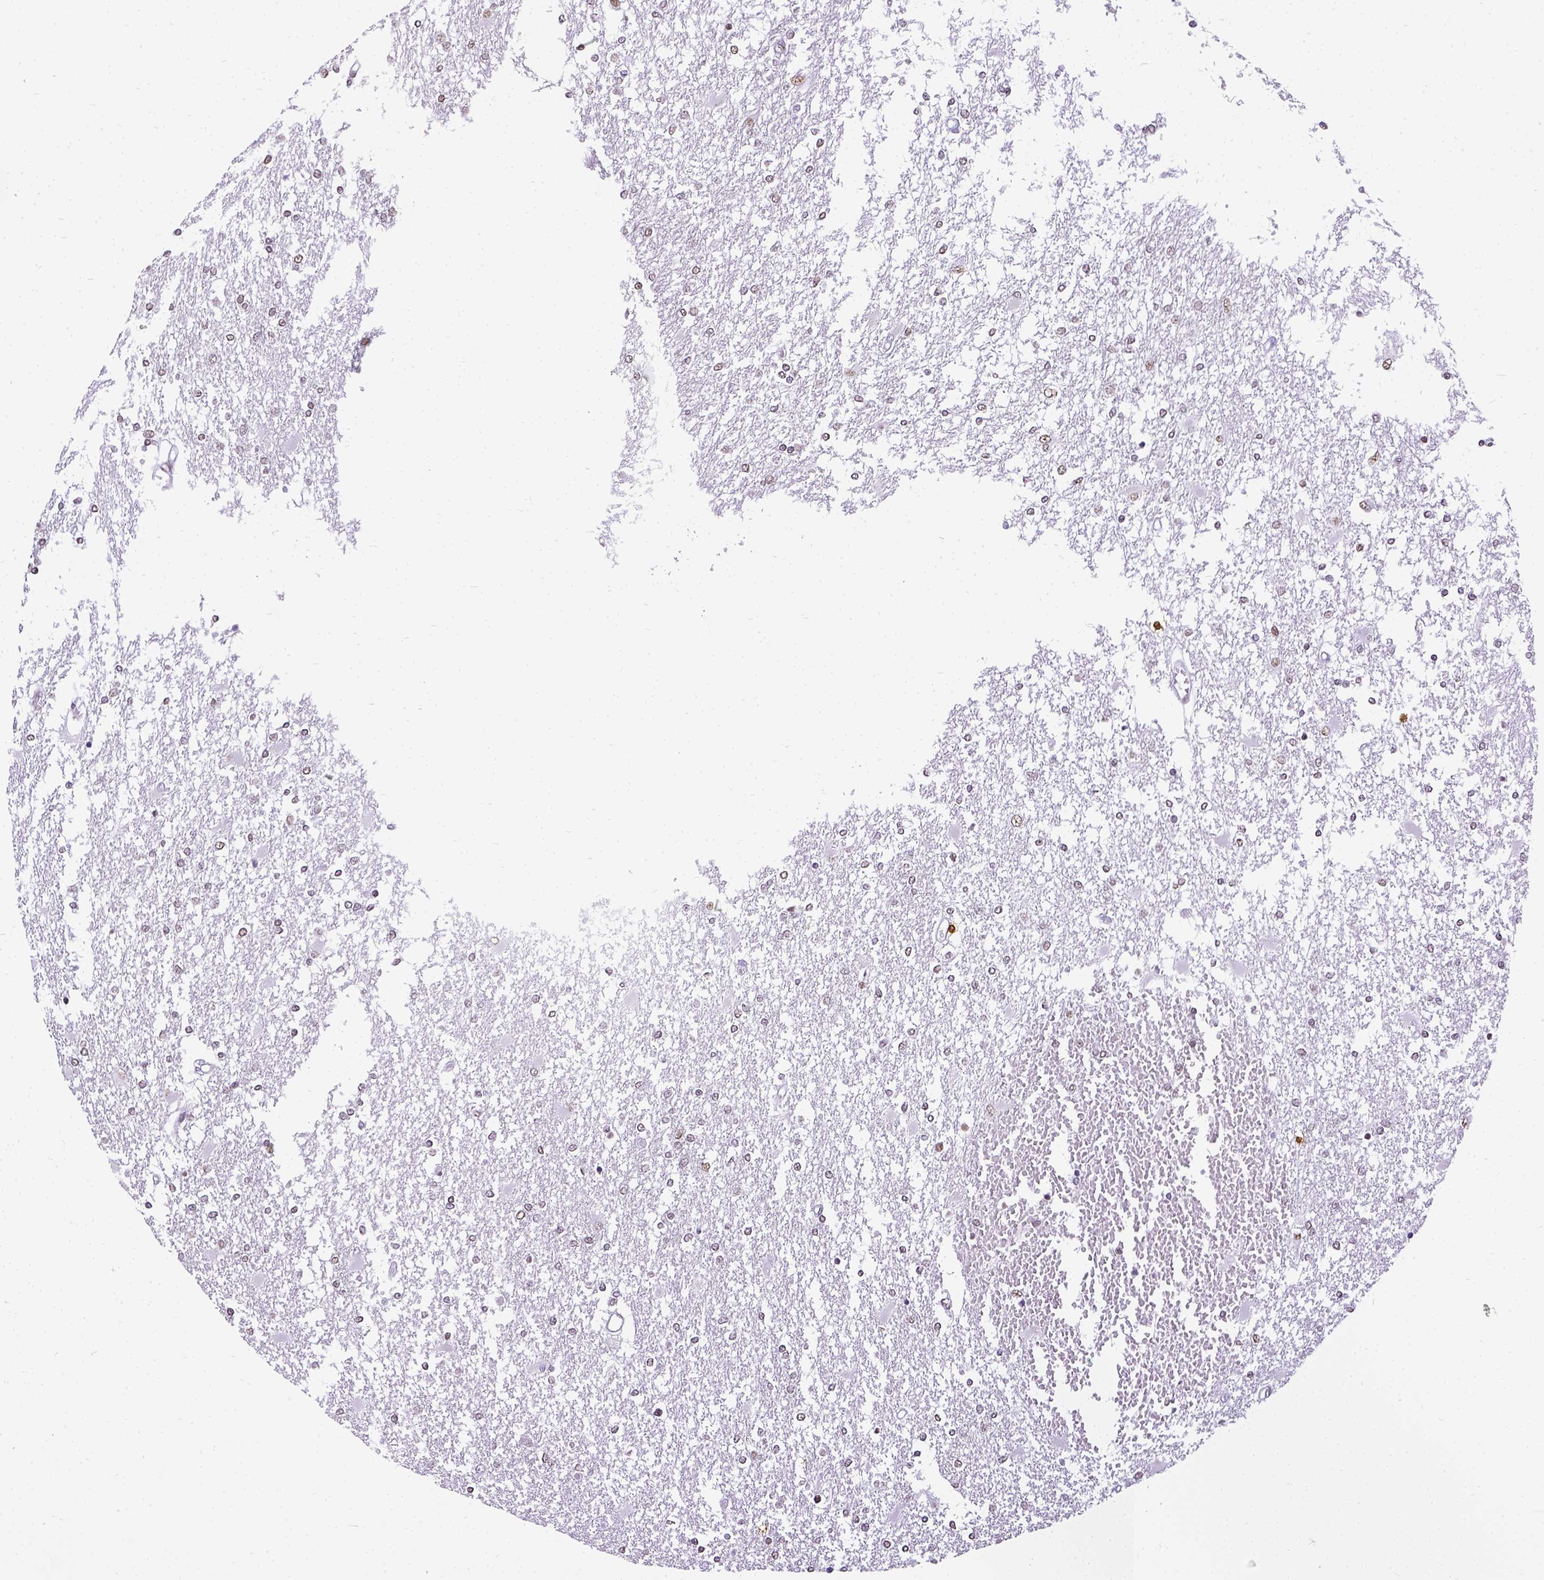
{"staining": {"intensity": "negative", "quantity": "none", "location": "none"}, "tissue": "glioma", "cell_type": "Tumor cells", "image_type": "cancer", "snomed": [{"axis": "morphology", "description": "Glioma, malignant, High grade"}, {"axis": "topography", "description": "Cerebral cortex"}], "caption": "An immunohistochemistry (IHC) histopathology image of glioma is shown. There is no staining in tumor cells of glioma. Brightfield microscopy of immunohistochemistry (IHC) stained with DAB (3,3'-diaminobenzidine) (brown) and hematoxylin (blue), captured at high magnification.", "gene": "CD3E", "patient": {"sex": "male", "age": 79}}